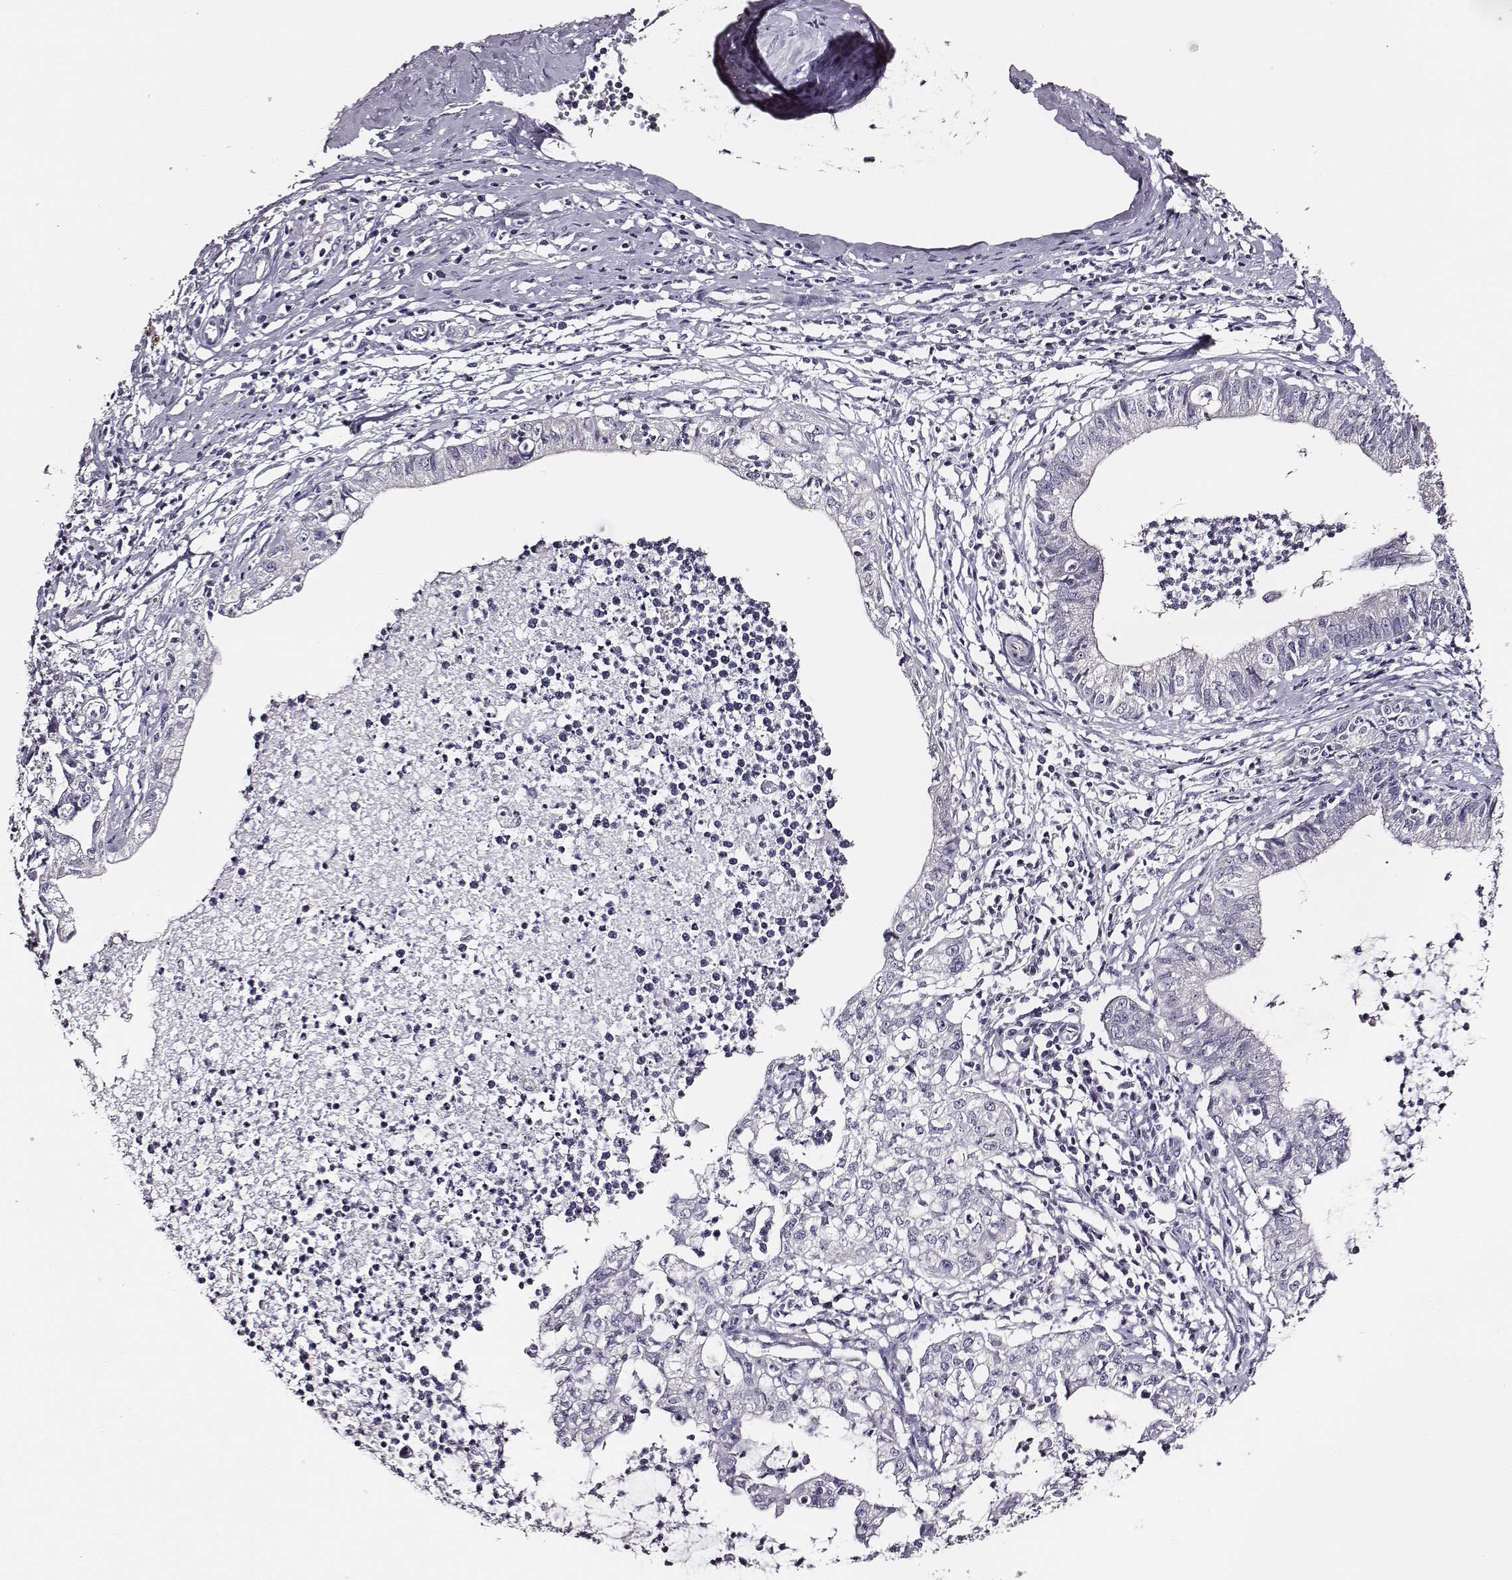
{"staining": {"intensity": "negative", "quantity": "none", "location": "none"}, "tissue": "cervical cancer", "cell_type": "Tumor cells", "image_type": "cancer", "snomed": [{"axis": "morphology", "description": "Normal tissue, NOS"}, {"axis": "morphology", "description": "Adenocarcinoma, NOS"}, {"axis": "topography", "description": "Cervix"}], "caption": "Tumor cells are negative for brown protein staining in cervical cancer.", "gene": "AADAT", "patient": {"sex": "female", "age": 38}}